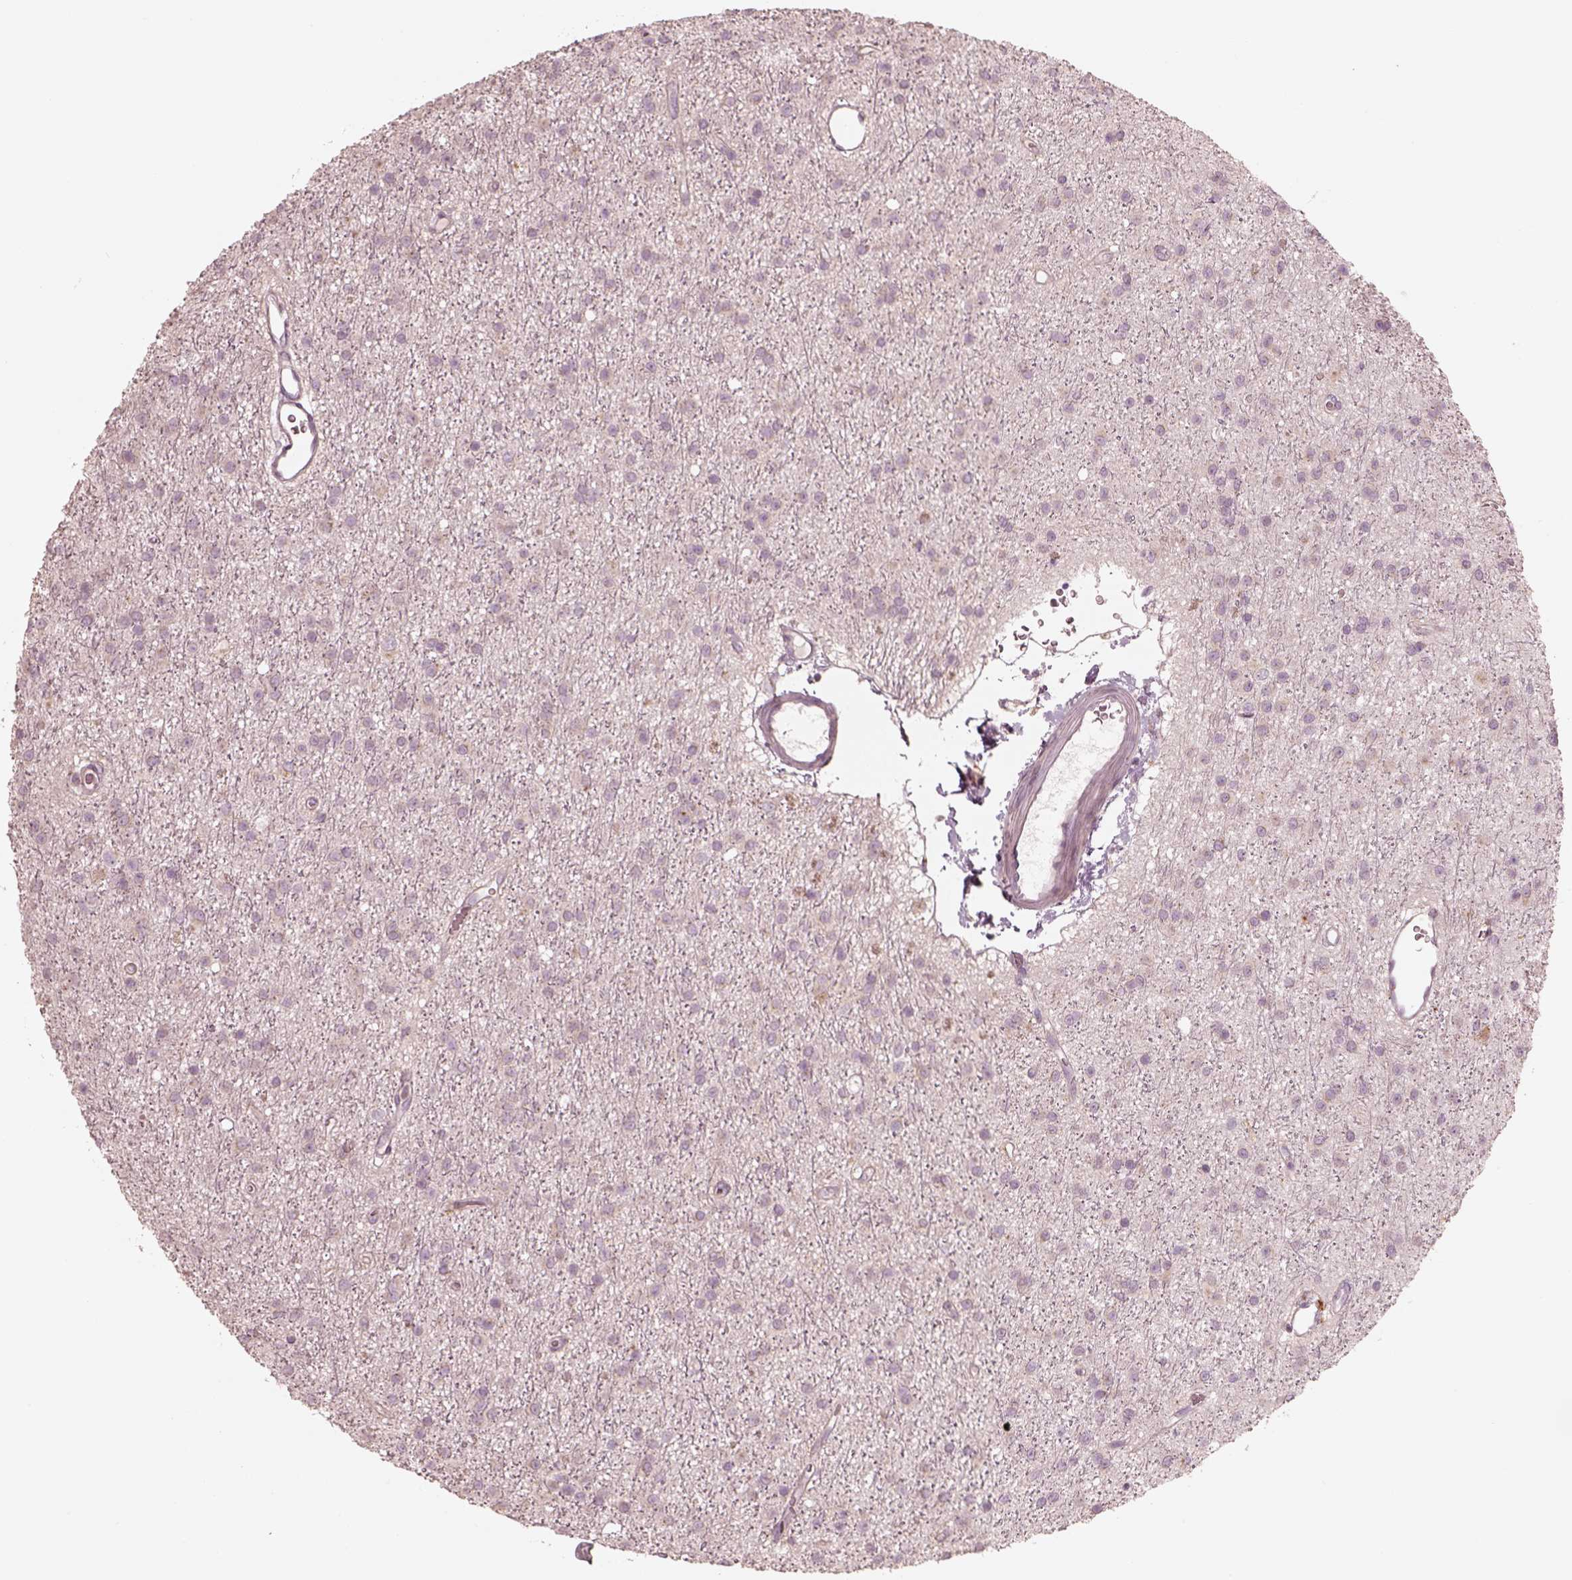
{"staining": {"intensity": "negative", "quantity": "none", "location": "none"}, "tissue": "glioma", "cell_type": "Tumor cells", "image_type": "cancer", "snomed": [{"axis": "morphology", "description": "Glioma, malignant, Low grade"}, {"axis": "topography", "description": "Brain"}], "caption": "Glioma stained for a protein using IHC displays no expression tumor cells.", "gene": "ABCA7", "patient": {"sex": "male", "age": 27}}